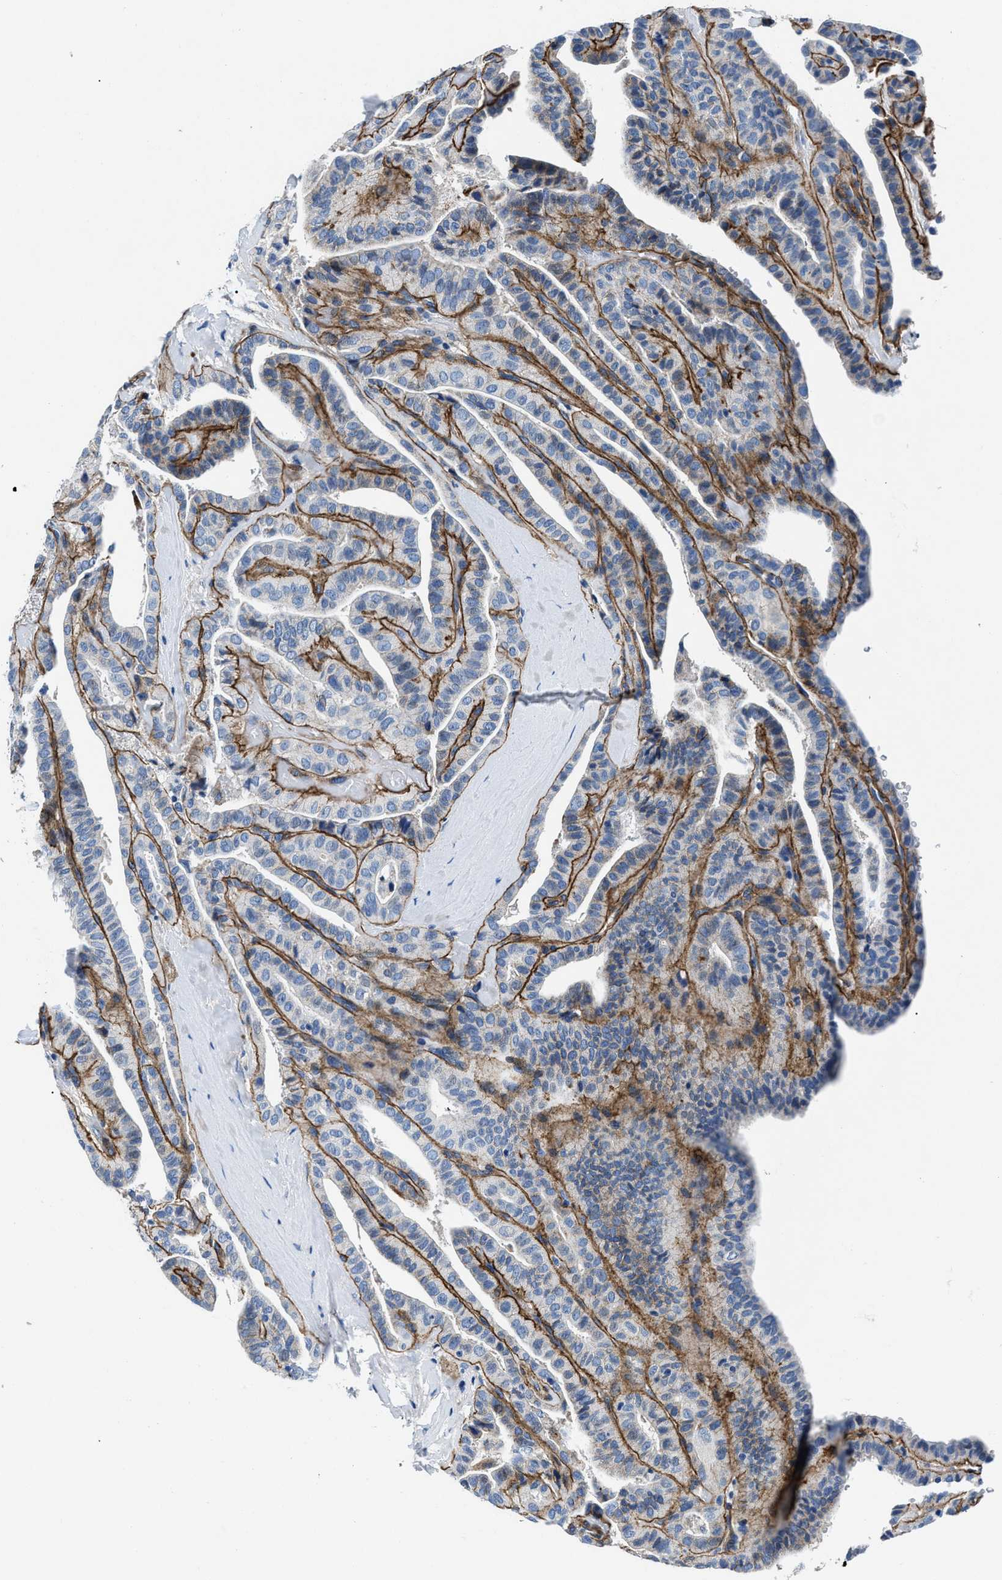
{"staining": {"intensity": "negative", "quantity": "none", "location": "none"}, "tissue": "thyroid cancer", "cell_type": "Tumor cells", "image_type": "cancer", "snomed": [{"axis": "morphology", "description": "Papillary adenocarcinoma, NOS"}, {"axis": "topography", "description": "Thyroid gland"}], "caption": "Thyroid cancer (papillary adenocarcinoma) was stained to show a protein in brown. There is no significant expression in tumor cells.", "gene": "DAG1", "patient": {"sex": "male", "age": 77}}